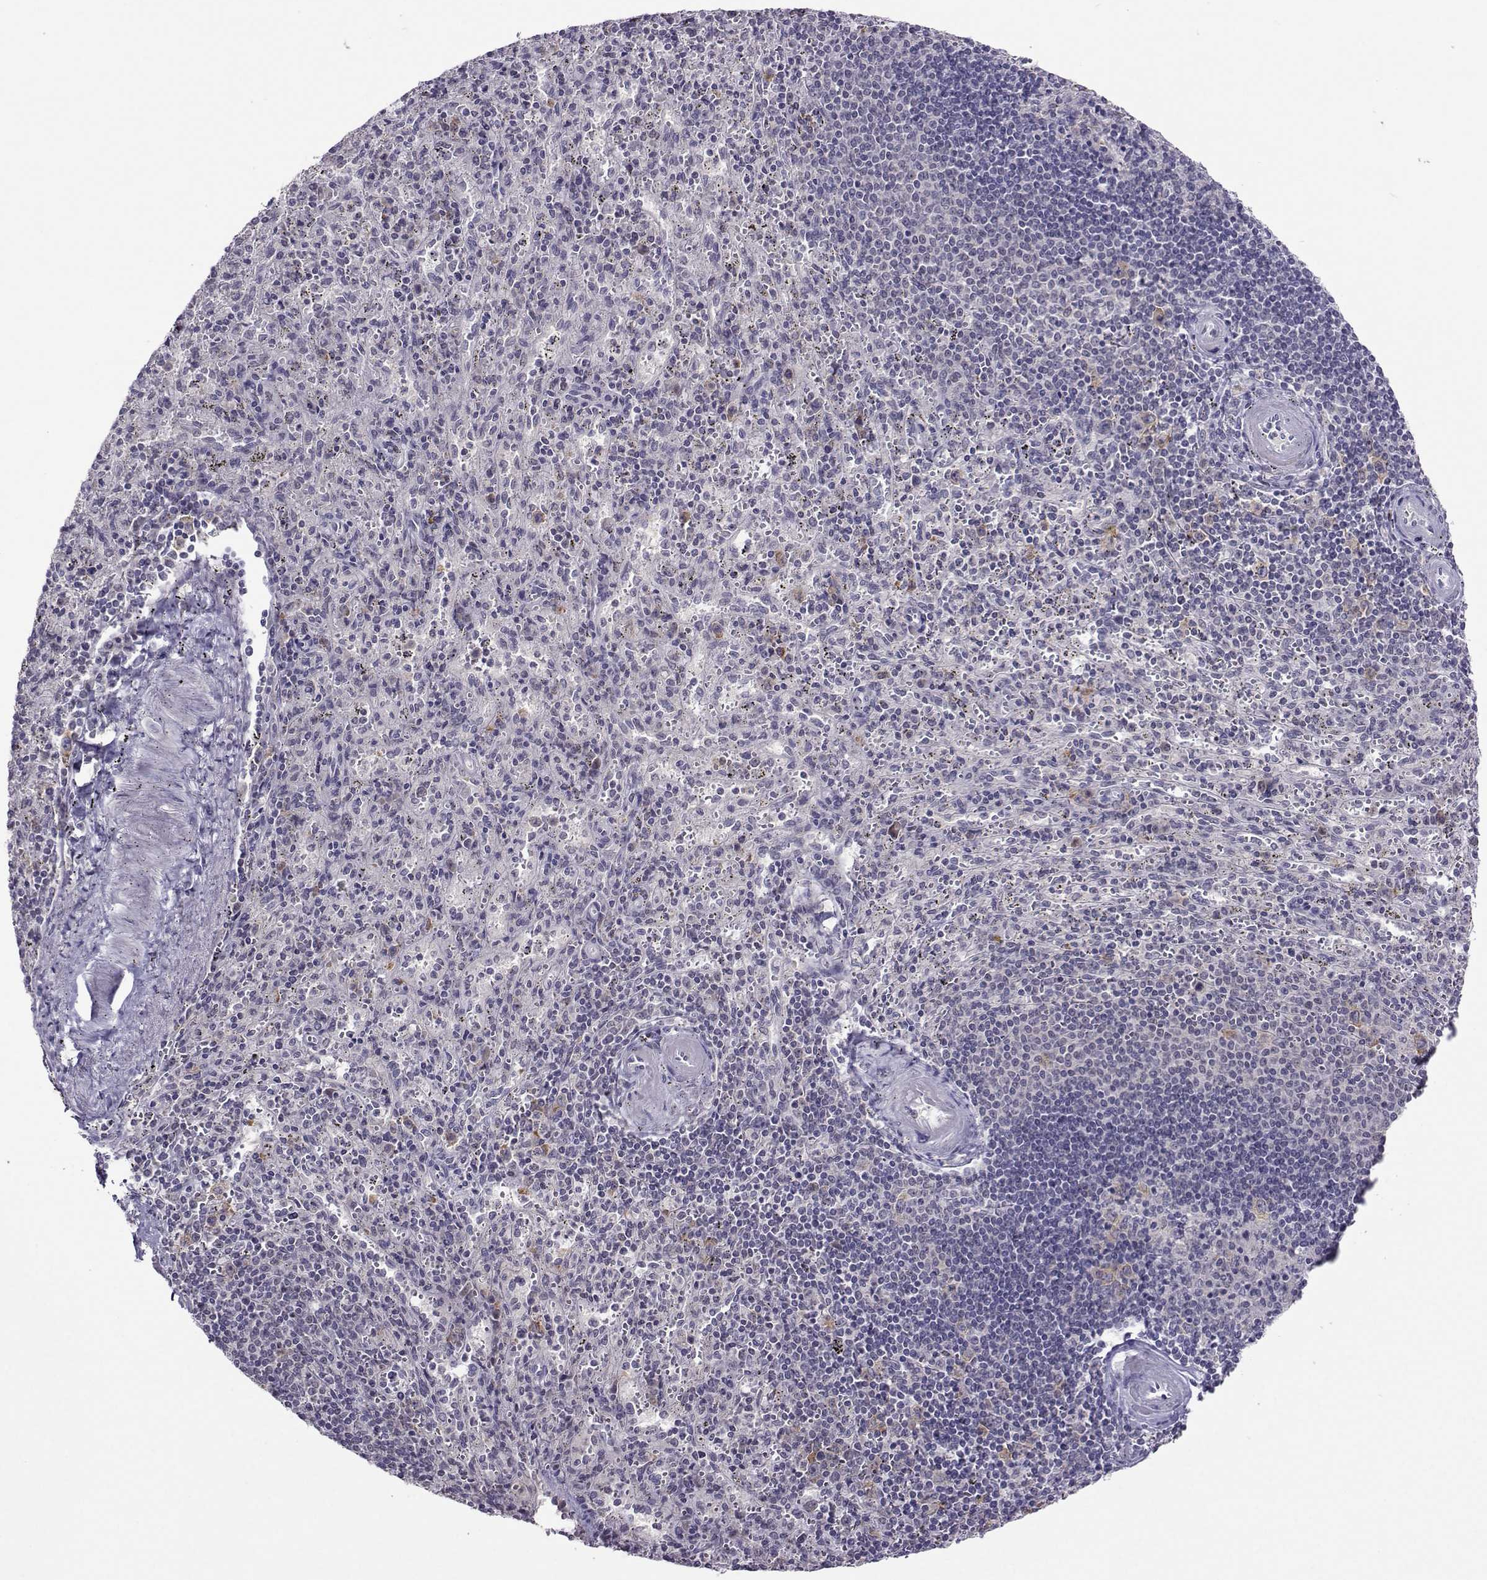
{"staining": {"intensity": "negative", "quantity": "none", "location": "none"}, "tissue": "spleen", "cell_type": "Cells in red pulp", "image_type": "normal", "snomed": [{"axis": "morphology", "description": "Normal tissue, NOS"}, {"axis": "topography", "description": "Spleen"}], "caption": "Immunohistochemical staining of benign human spleen exhibits no significant staining in cells in red pulp.", "gene": "DDX20", "patient": {"sex": "male", "age": 57}}